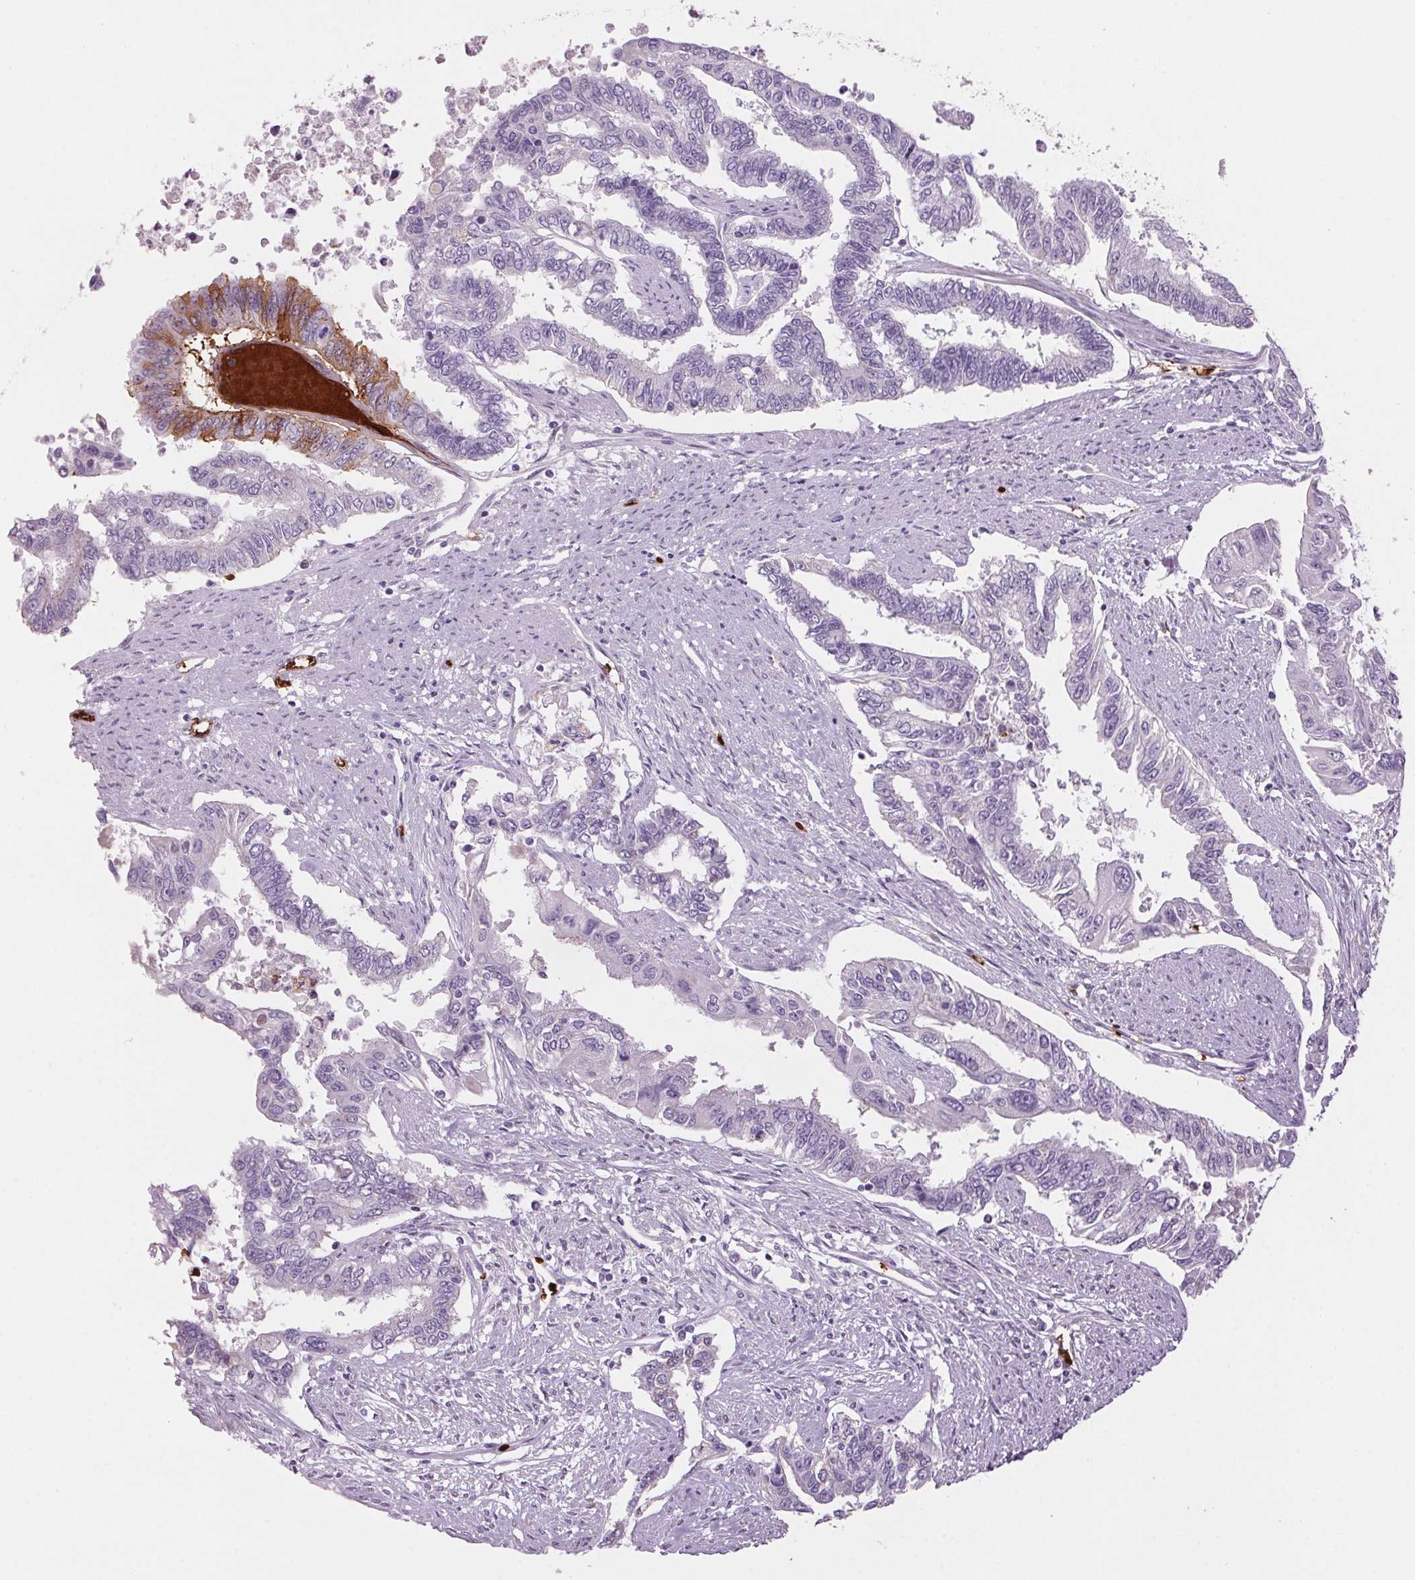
{"staining": {"intensity": "negative", "quantity": "none", "location": "none"}, "tissue": "endometrial cancer", "cell_type": "Tumor cells", "image_type": "cancer", "snomed": [{"axis": "morphology", "description": "Adenocarcinoma, NOS"}, {"axis": "topography", "description": "Uterus"}], "caption": "High power microscopy photomicrograph of an immunohistochemistry photomicrograph of endometrial adenocarcinoma, revealing no significant staining in tumor cells.", "gene": "HBQ1", "patient": {"sex": "female", "age": 59}}